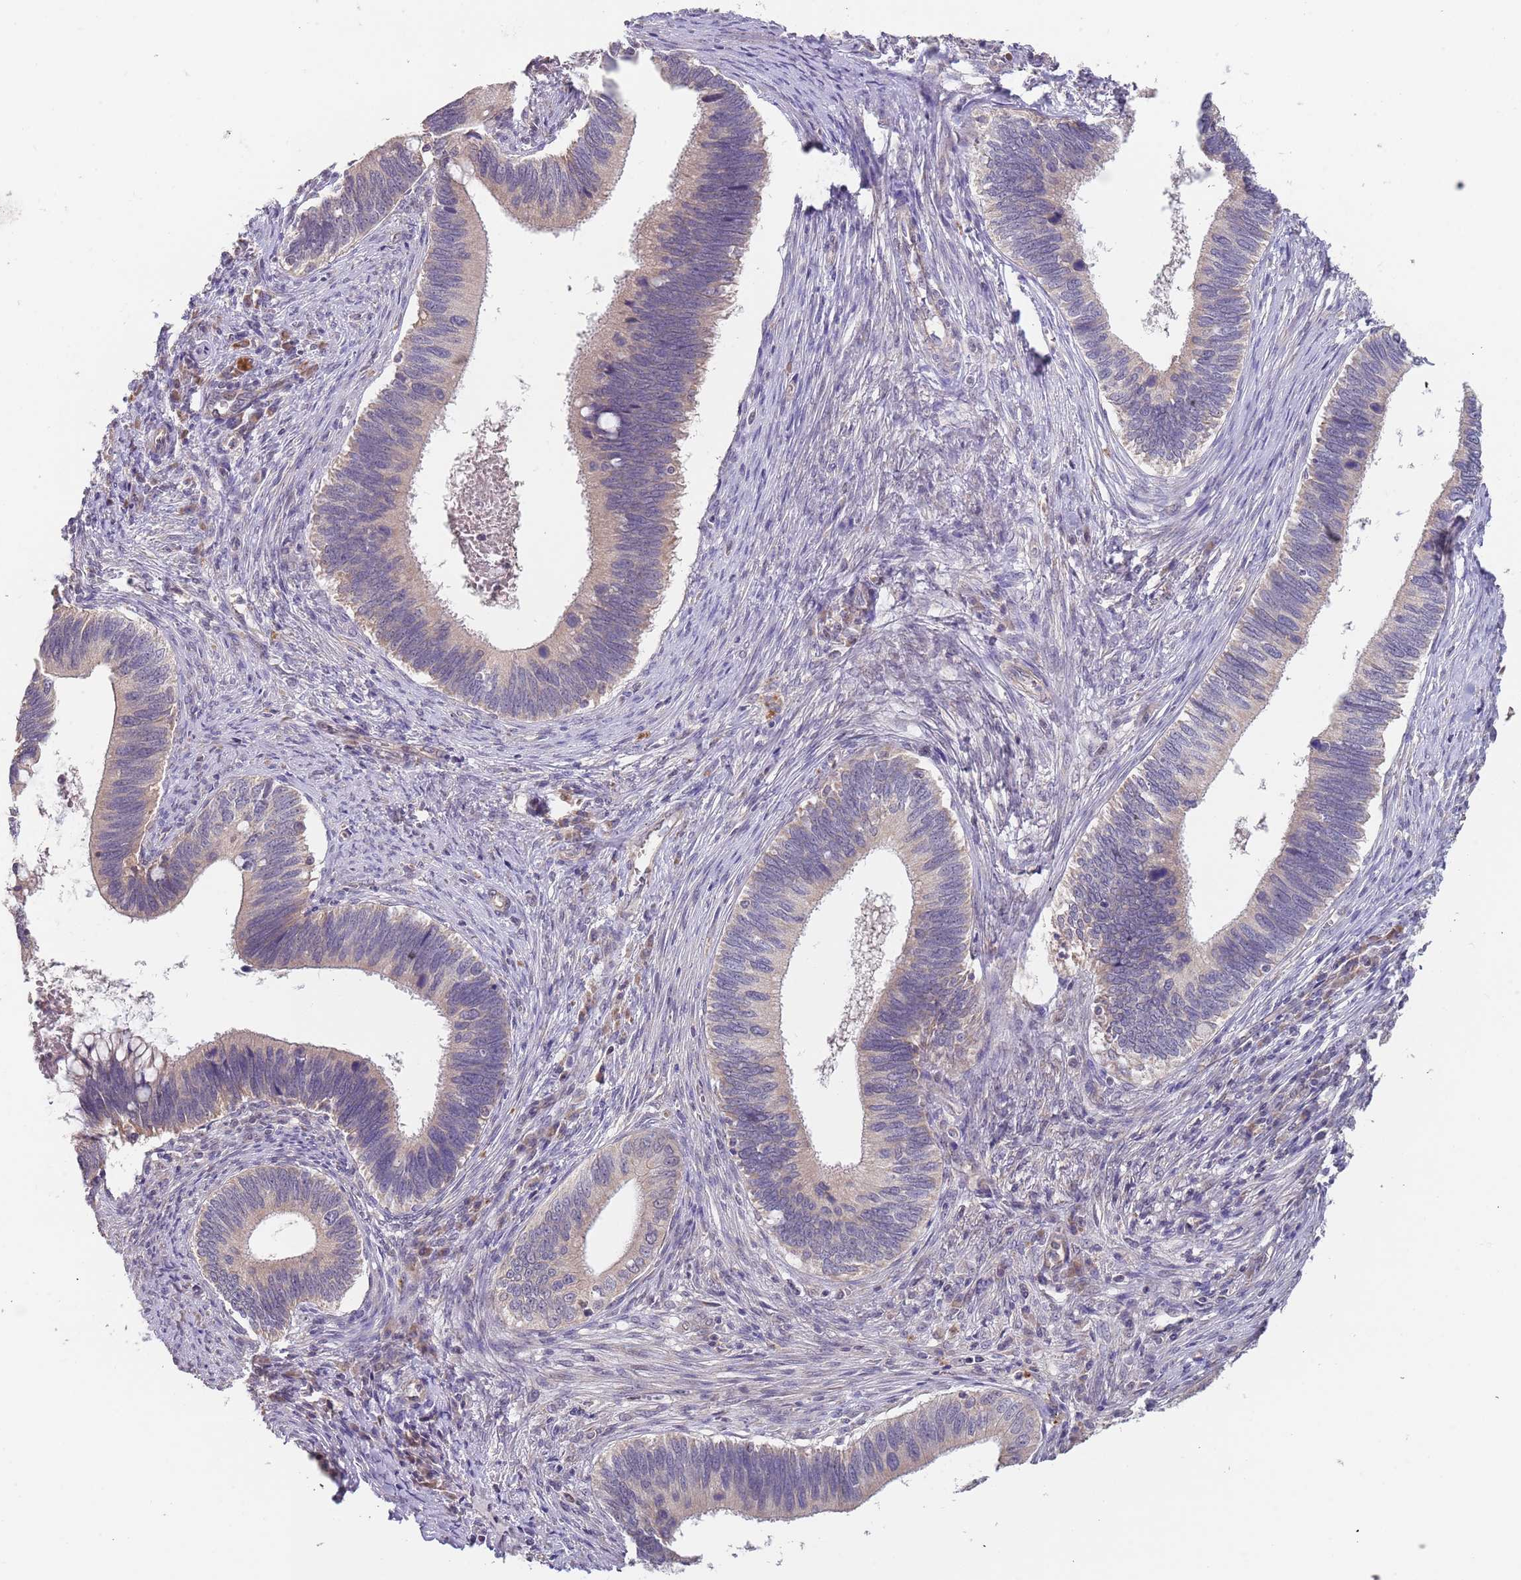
{"staining": {"intensity": "weak", "quantity": "<25%", "location": "cytoplasmic/membranous"}, "tissue": "cervical cancer", "cell_type": "Tumor cells", "image_type": "cancer", "snomed": [{"axis": "morphology", "description": "Adenocarcinoma, NOS"}, {"axis": "topography", "description": "Cervix"}], "caption": "Immunohistochemical staining of human cervical cancer (adenocarcinoma) shows no significant positivity in tumor cells.", "gene": "TMEM64", "patient": {"sex": "female", "age": 42}}